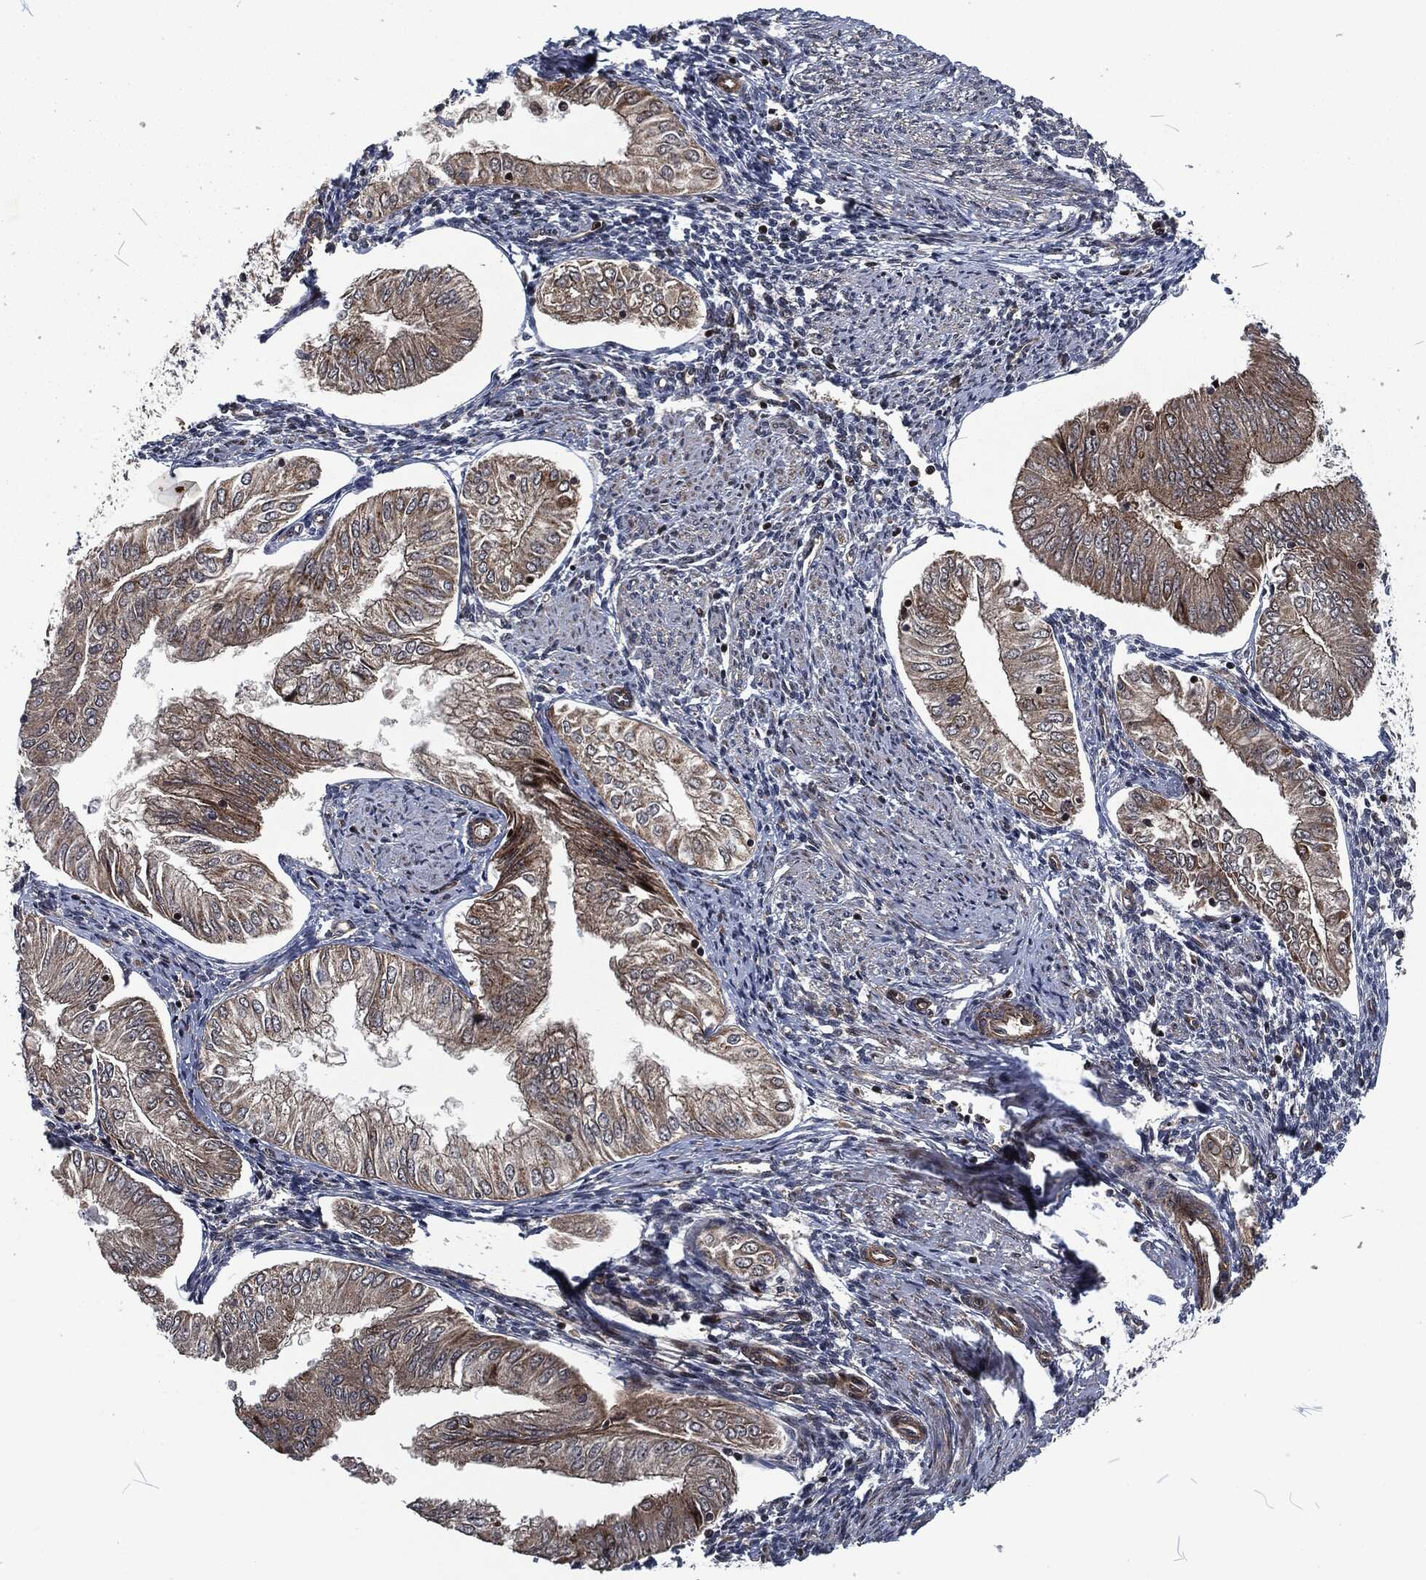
{"staining": {"intensity": "weak", "quantity": "25%-75%", "location": "cytoplasmic/membranous"}, "tissue": "endometrial cancer", "cell_type": "Tumor cells", "image_type": "cancer", "snomed": [{"axis": "morphology", "description": "Adenocarcinoma, NOS"}, {"axis": "topography", "description": "Endometrium"}], "caption": "This photomicrograph exhibits endometrial cancer (adenocarcinoma) stained with immunohistochemistry to label a protein in brown. The cytoplasmic/membranous of tumor cells show weak positivity for the protein. Nuclei are counter-stained blue.", "gene": "CMPK2", "patient": {"sex": "female", "age": 53}}